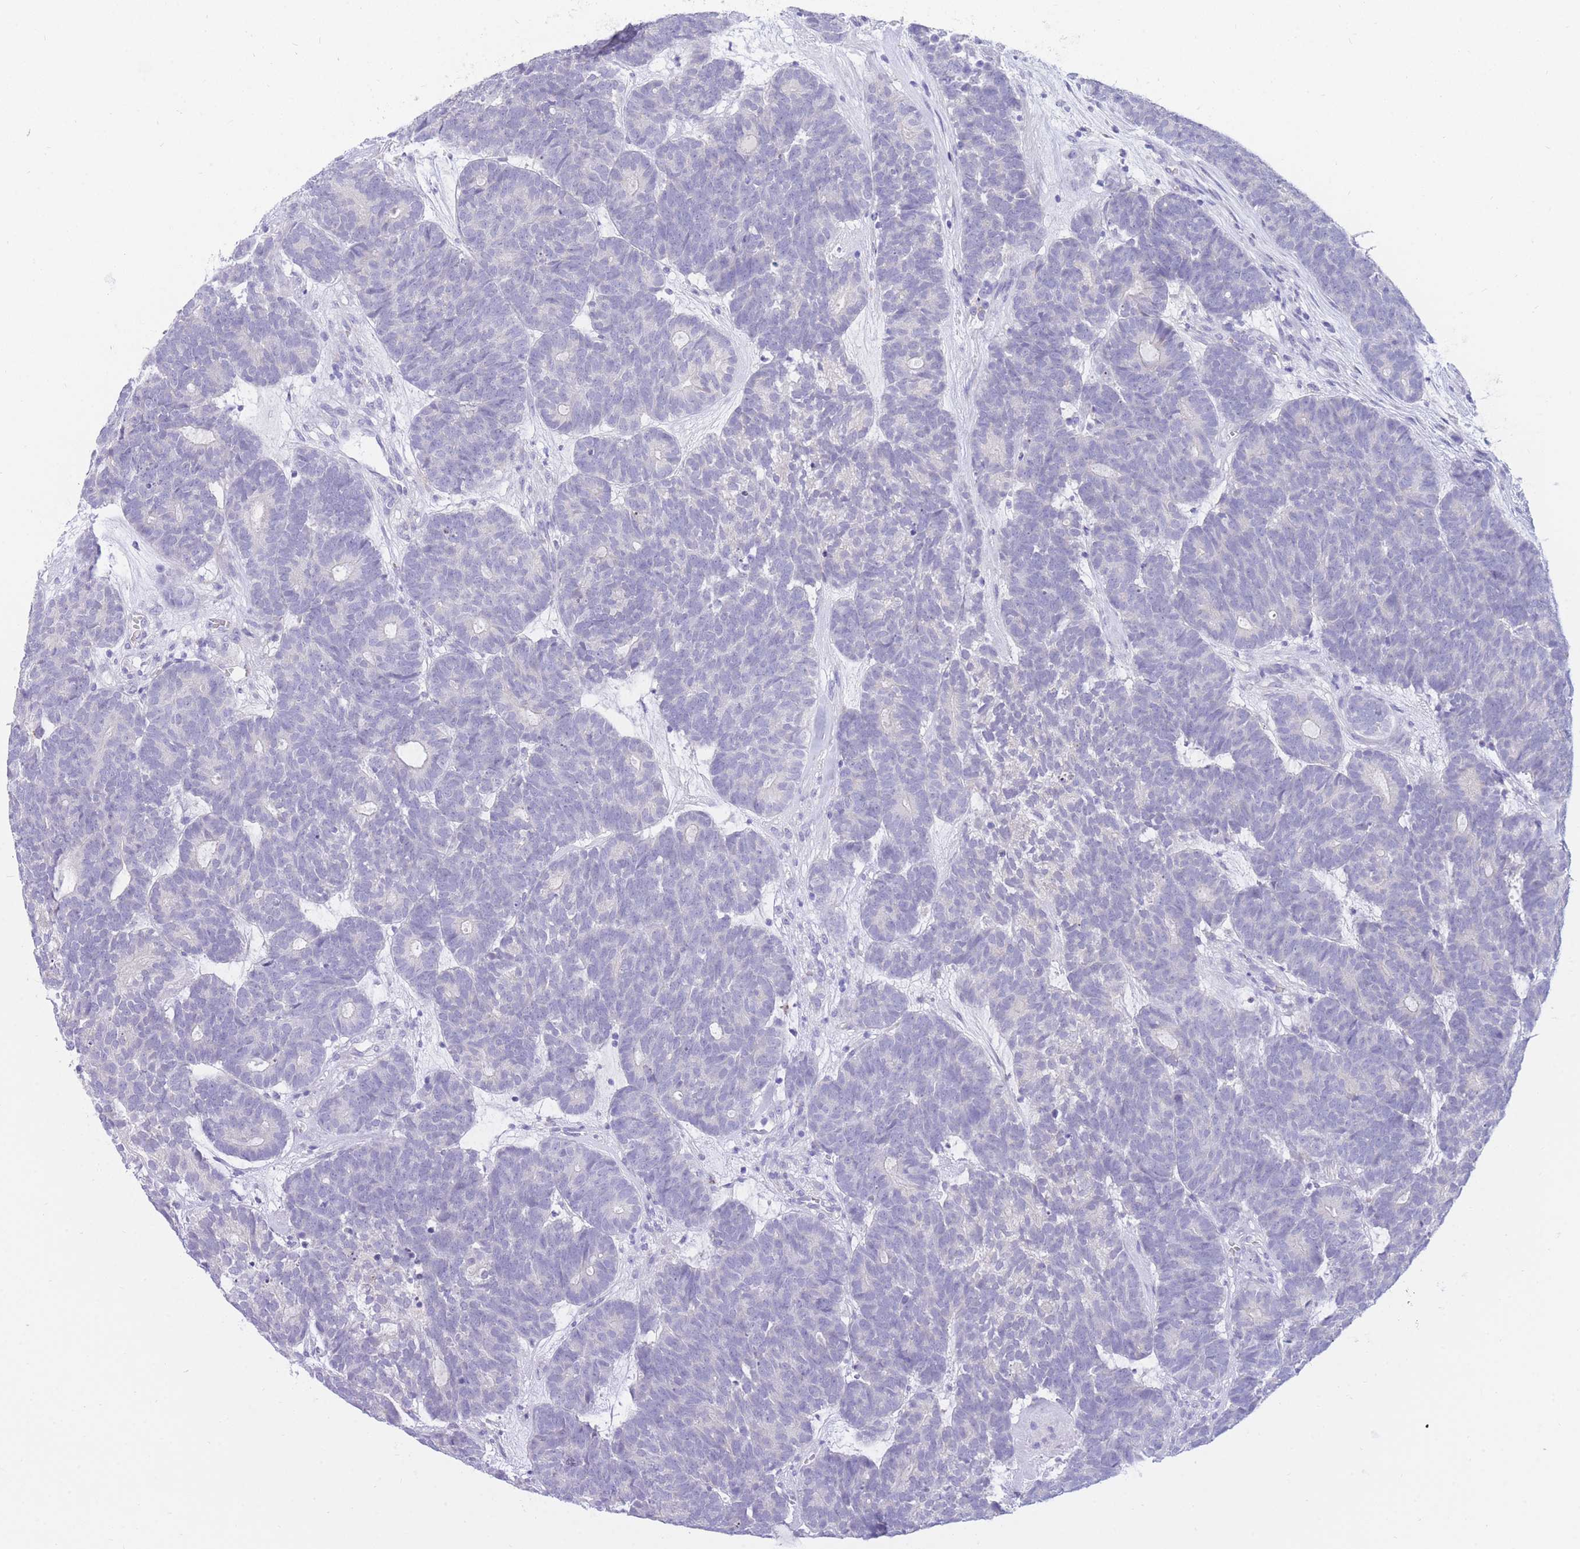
{"staining": {"intensity": "negative", "quantity": "none", "location": "none"}, "tissue": "head and neck cancer", "cell_type": "Tumor cells", "image_type": "cancer", "snomed": [{"axis": "morphology", "description": "Adenocarcinoma, NOS"}, {"axis": "topography", "description": "Head-Neck"}], "caption": "Human head and neck adenocarcinoma stained for a protein using IHC exhibits no staining in tumor cells.", "gene": "SSUH2", "patient": {"sex": "female", "age": 81}}